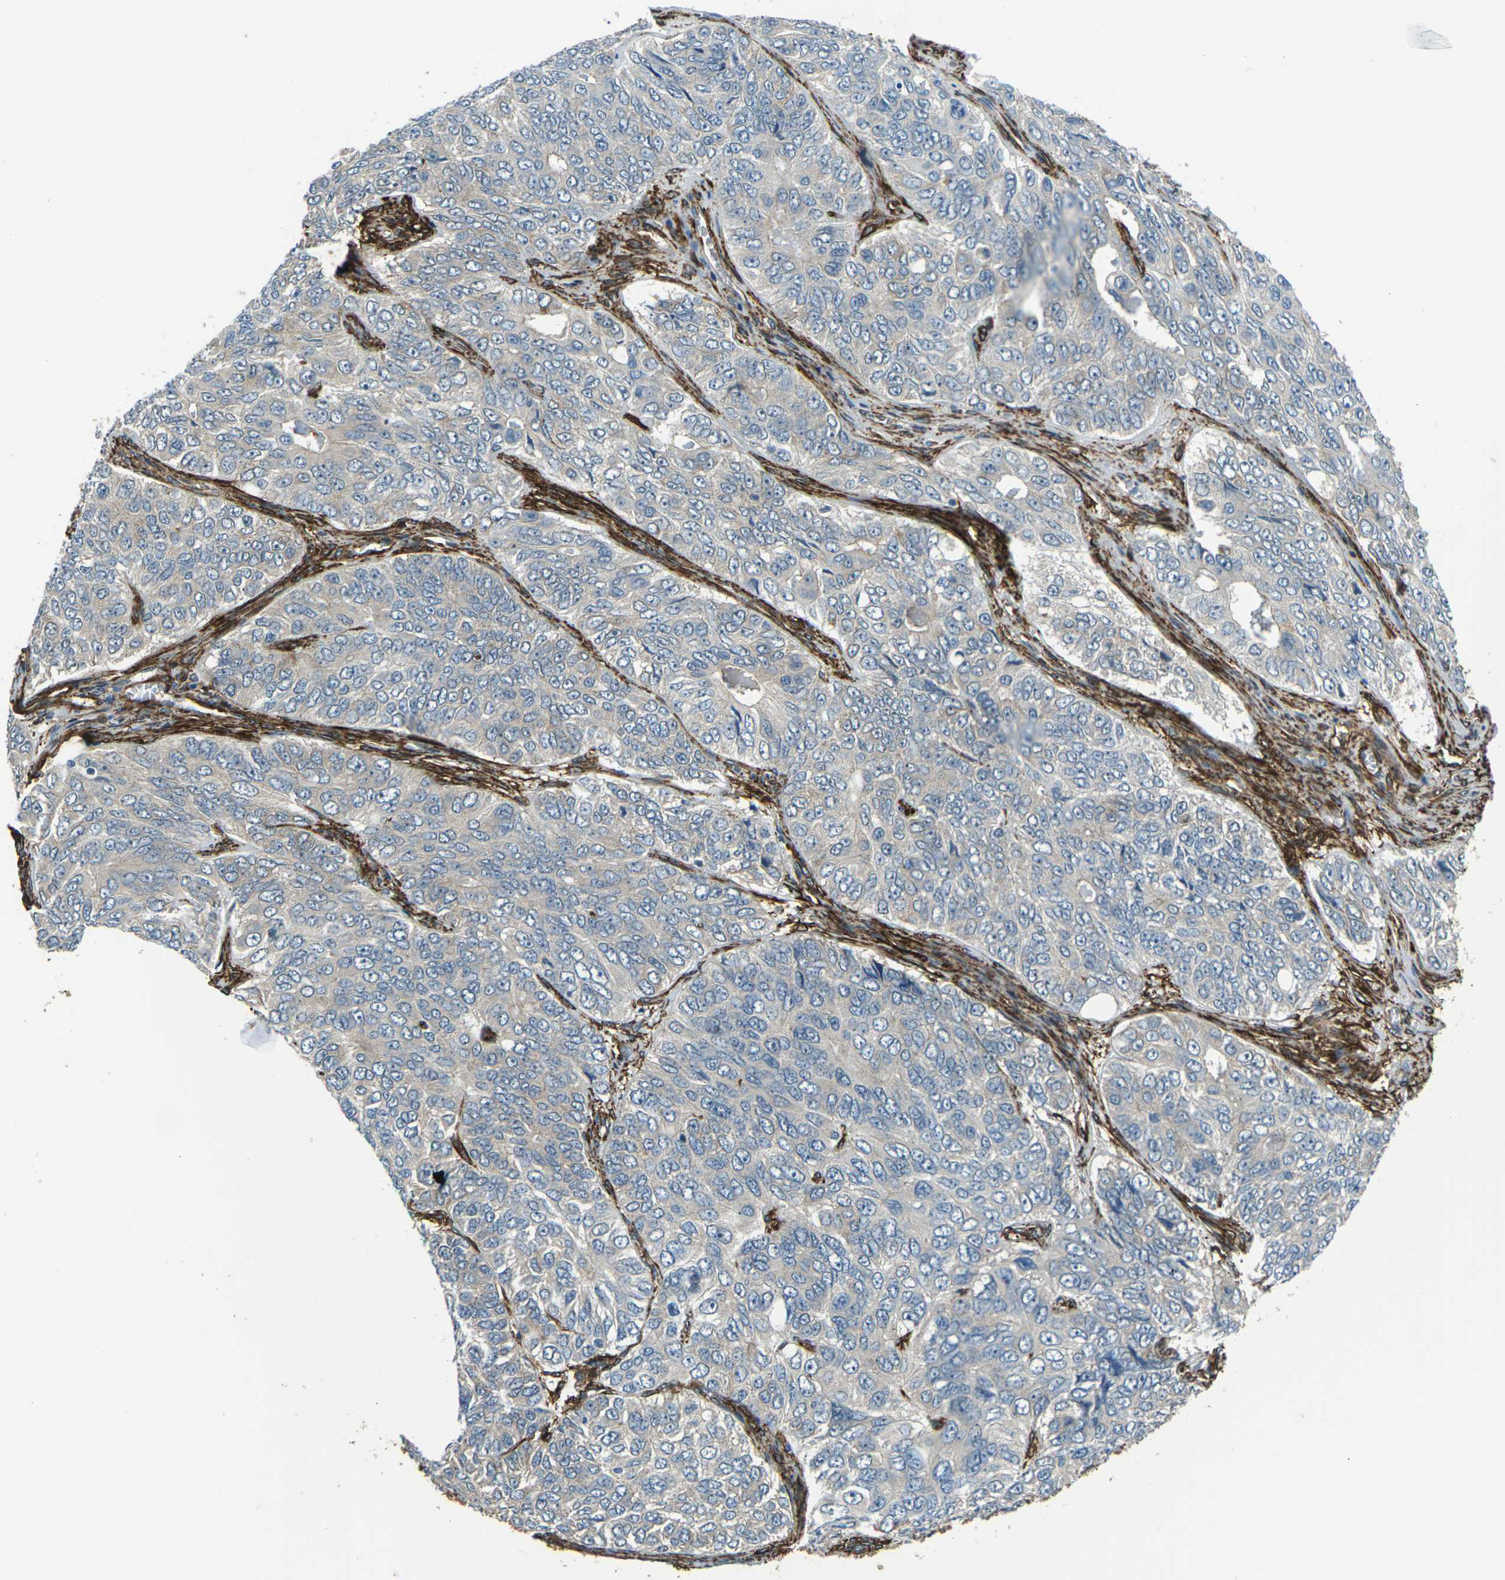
{"staining": {"intensity": "negative", "quantity": "none", "location": "none"}, "tissue": "ovarian cancer", "cell_type": "Tumor cells", "image_type": "cancer", "snomed": [{"axis": "morphology", "description": "Carcinoma, endometroid"}, {"axis": "topography", "description": "Ovary"}], "caption": "Tumor cells are negative for brown protein staining in endometroid carcinoma (ovarian).", "gene": "GRAMD1C", "patient": {"sex": "female", "age": 51}}